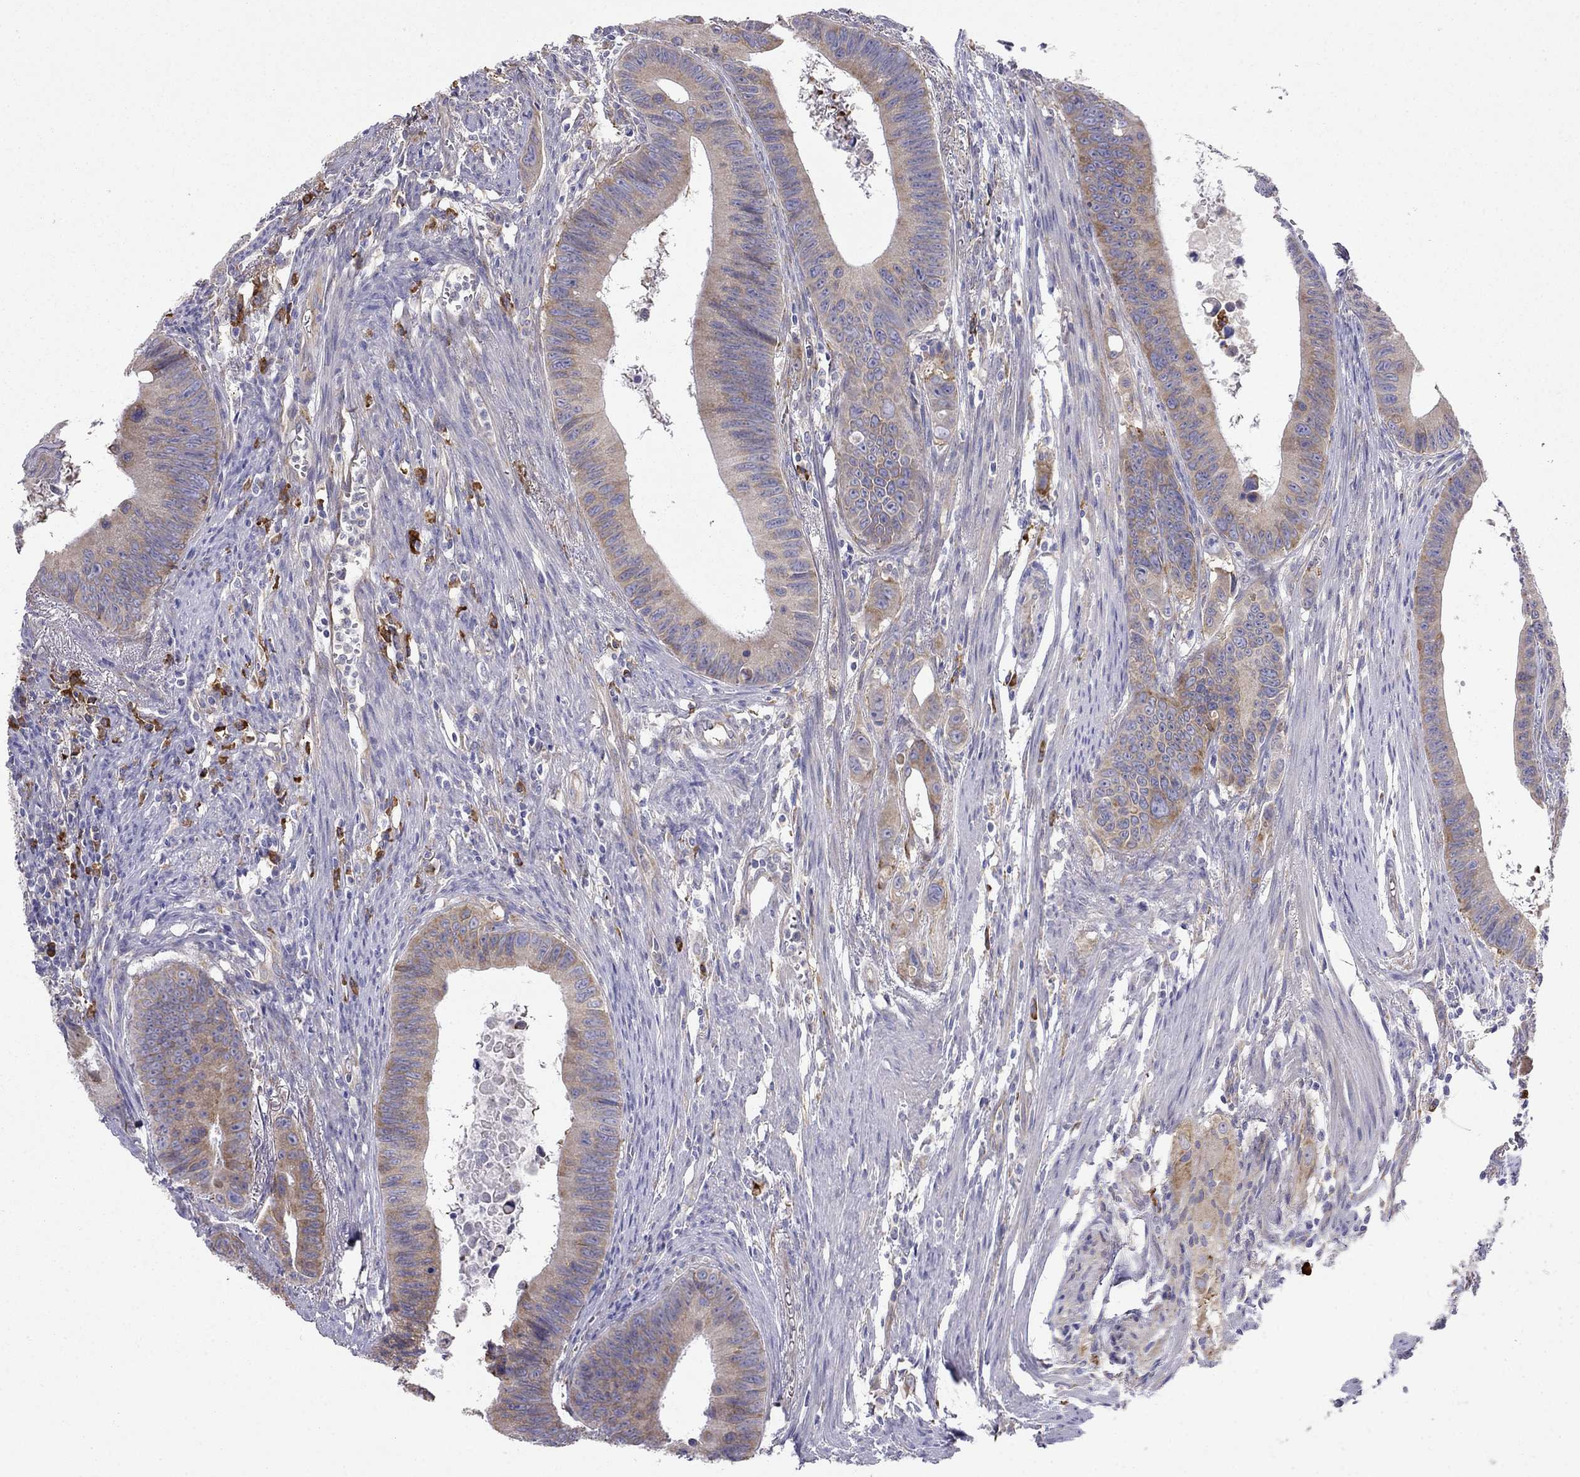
{"staining": {"intensity": "moderate", "quantity": ">75%", "location": "cytoplasmic/membranous"}, "tissue": "colorectal cancer", "cell_type": "Tumor cells", "image_type": "cancer", "snomed": [{"axis": "morphology", "description": "Adenocarcinoma, NOS"}, {"axis": "topography", "description": "Colon"}], "caption": "This histopathology image shows IHC staining of human colorectal cancer (adenocarcinoma), with medium moderate cytoplasmic/membranous positivity in about >75% of tumor cells.", "gene": "LONRF2", "patient": {"sex": "female", "age": 87}}